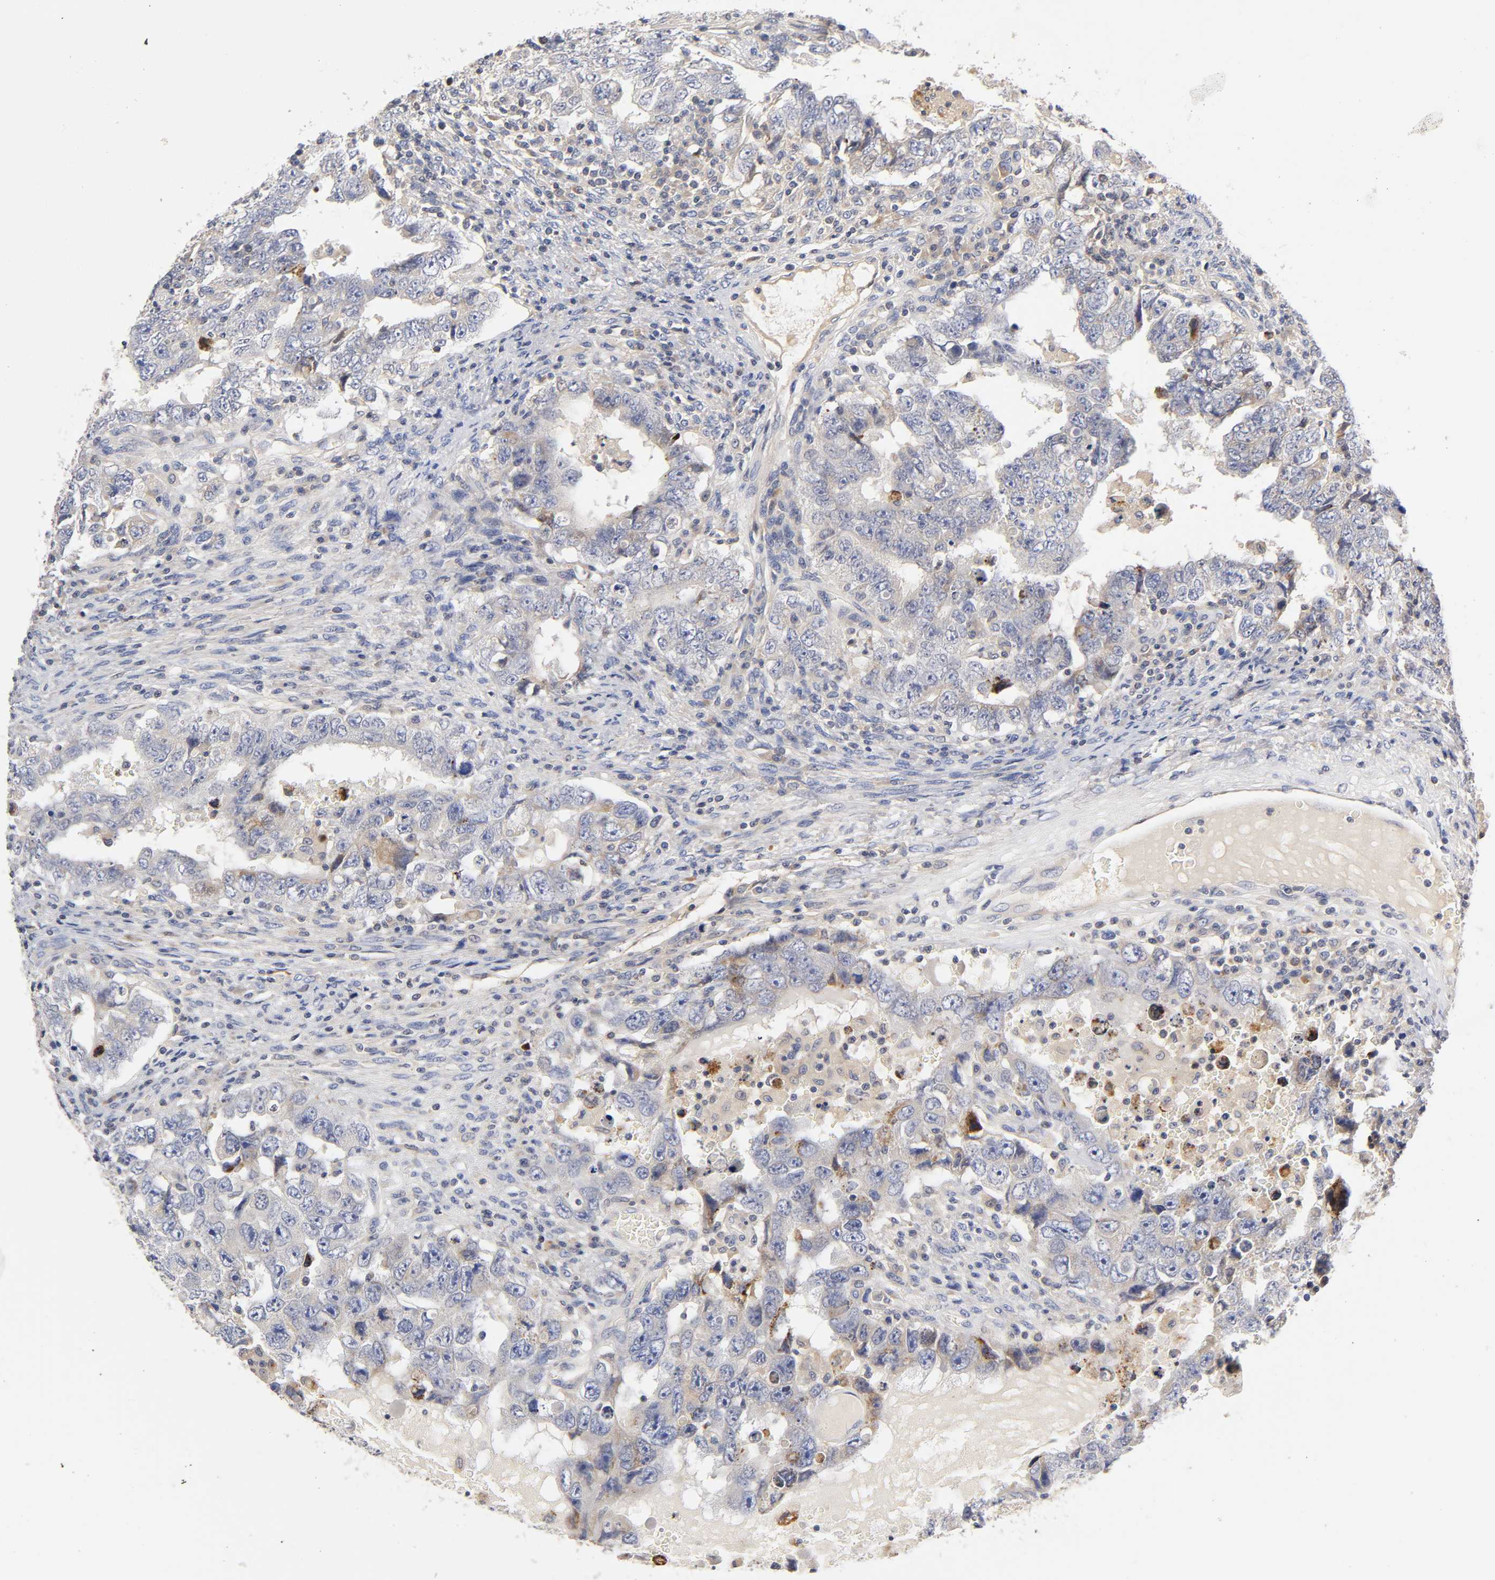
{"staining": {"intensity": "negative", "quantity": "none", "location": "none"}, "tissue": "testis cancer", "cell_type": "Tumor cells", "image_type": "cancer", "snomed": [{"axis": "morphology", "description": "Carcinoma, Embryonal, NOS"}, {"axis": "topography", "description": "Testis"}], "caption": "IHC histopathology image of human testis embryonal carcinoma stained for a protein (brown), which exhibits no staining in tumor cells. (DAB (3,3'-diaminobenzidine) immunohistochemistry visualized using brightfield microscopy, high magnification).", "gene": "RHOA", "patient": {"sex": "male", "age": 26}}